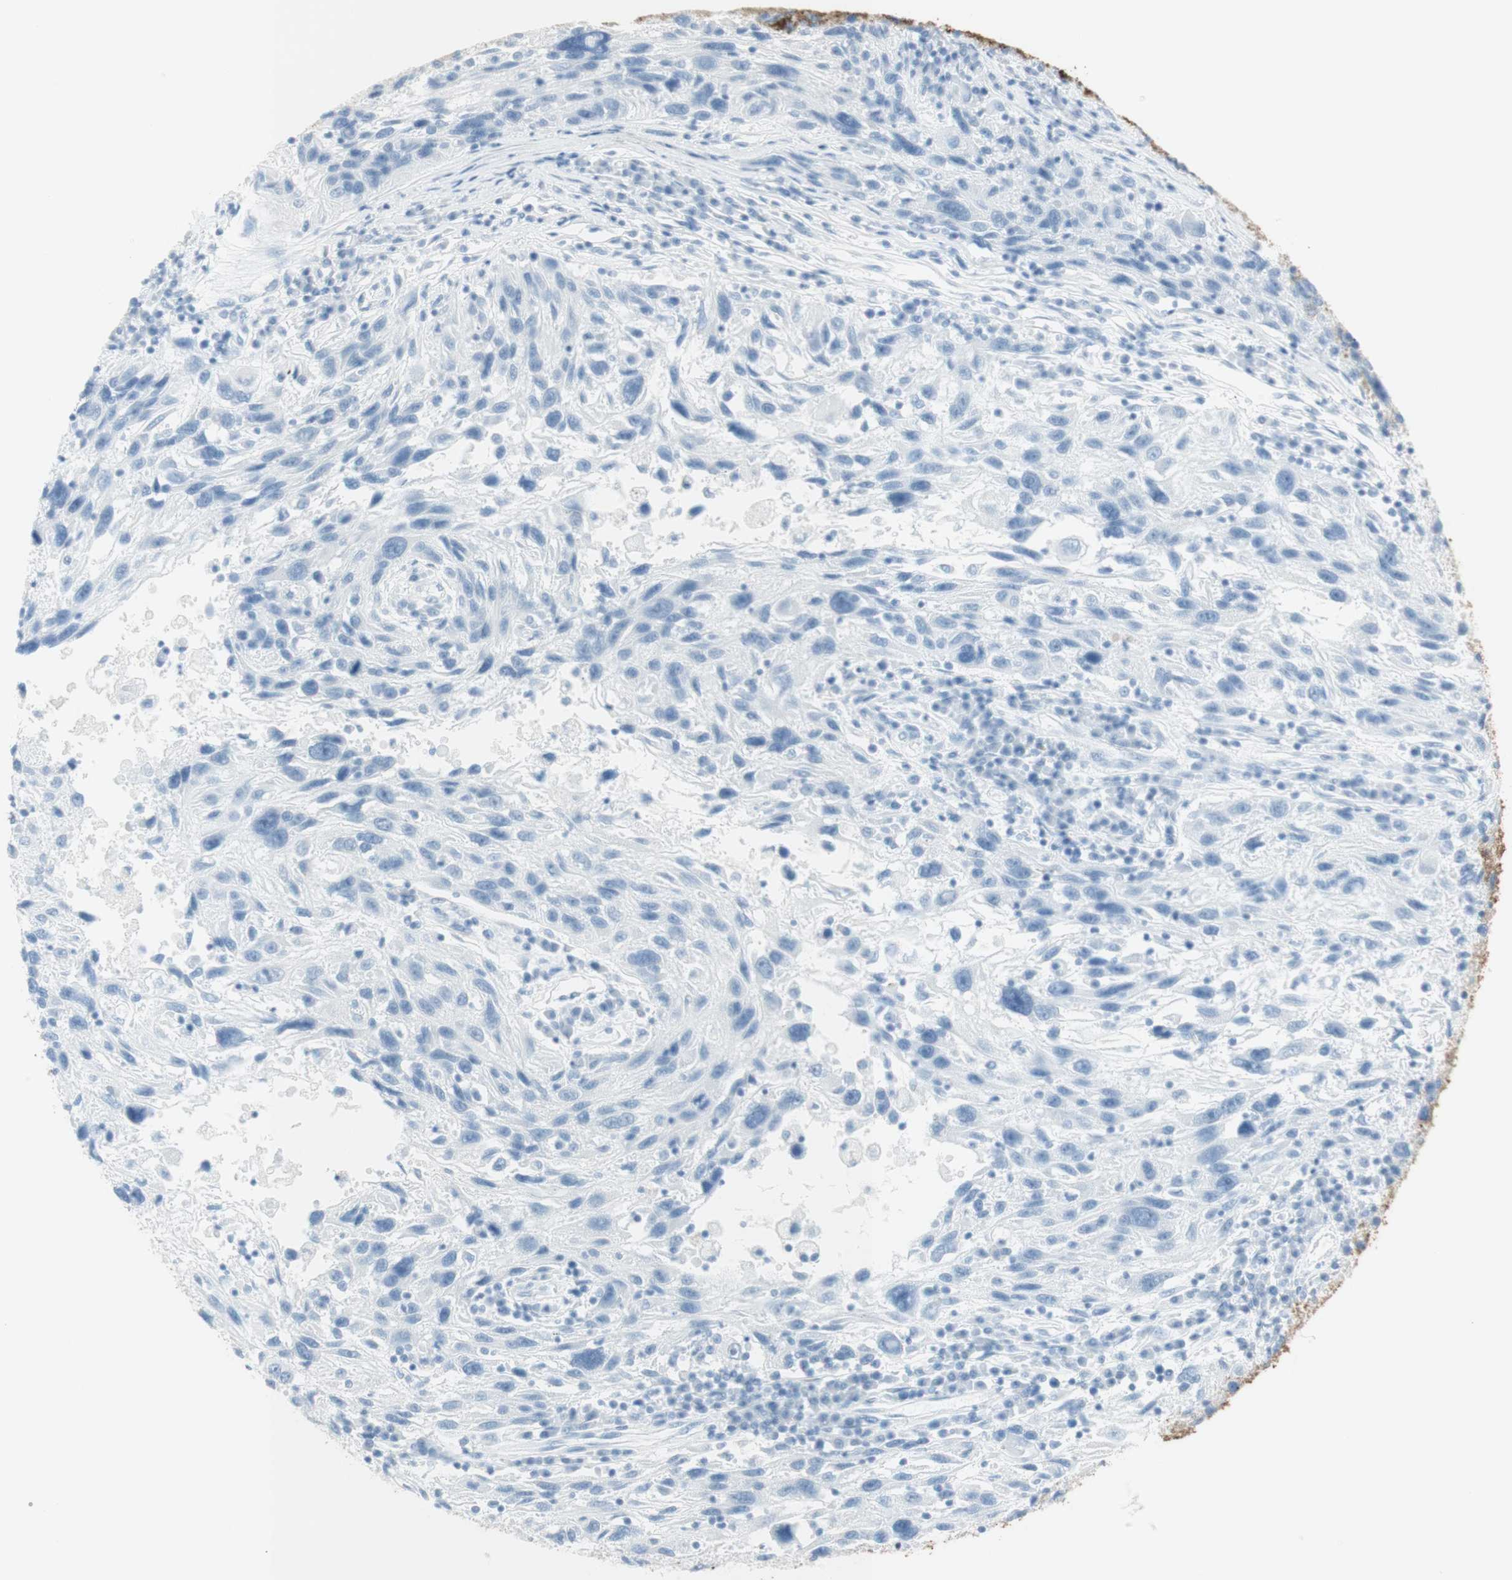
{"staining": {"intensity": "negative", "quantity": "none", "location": "none"}, "tissue": "melanoma", "cell_type": "Tumor cells", "image_type": "cancer", "snomed": [{"axis": "morphology", "description": "Malignant melanoma, NOS"}, {"axis": "topography", "description": "Skin"}], "caption": "Protein analysis of melanoma shows no significant positivity in tumor cells. Nuclei are stained in blue.", "gene": "NAPSA", "patient": {"sex": "male", "age": 53}}